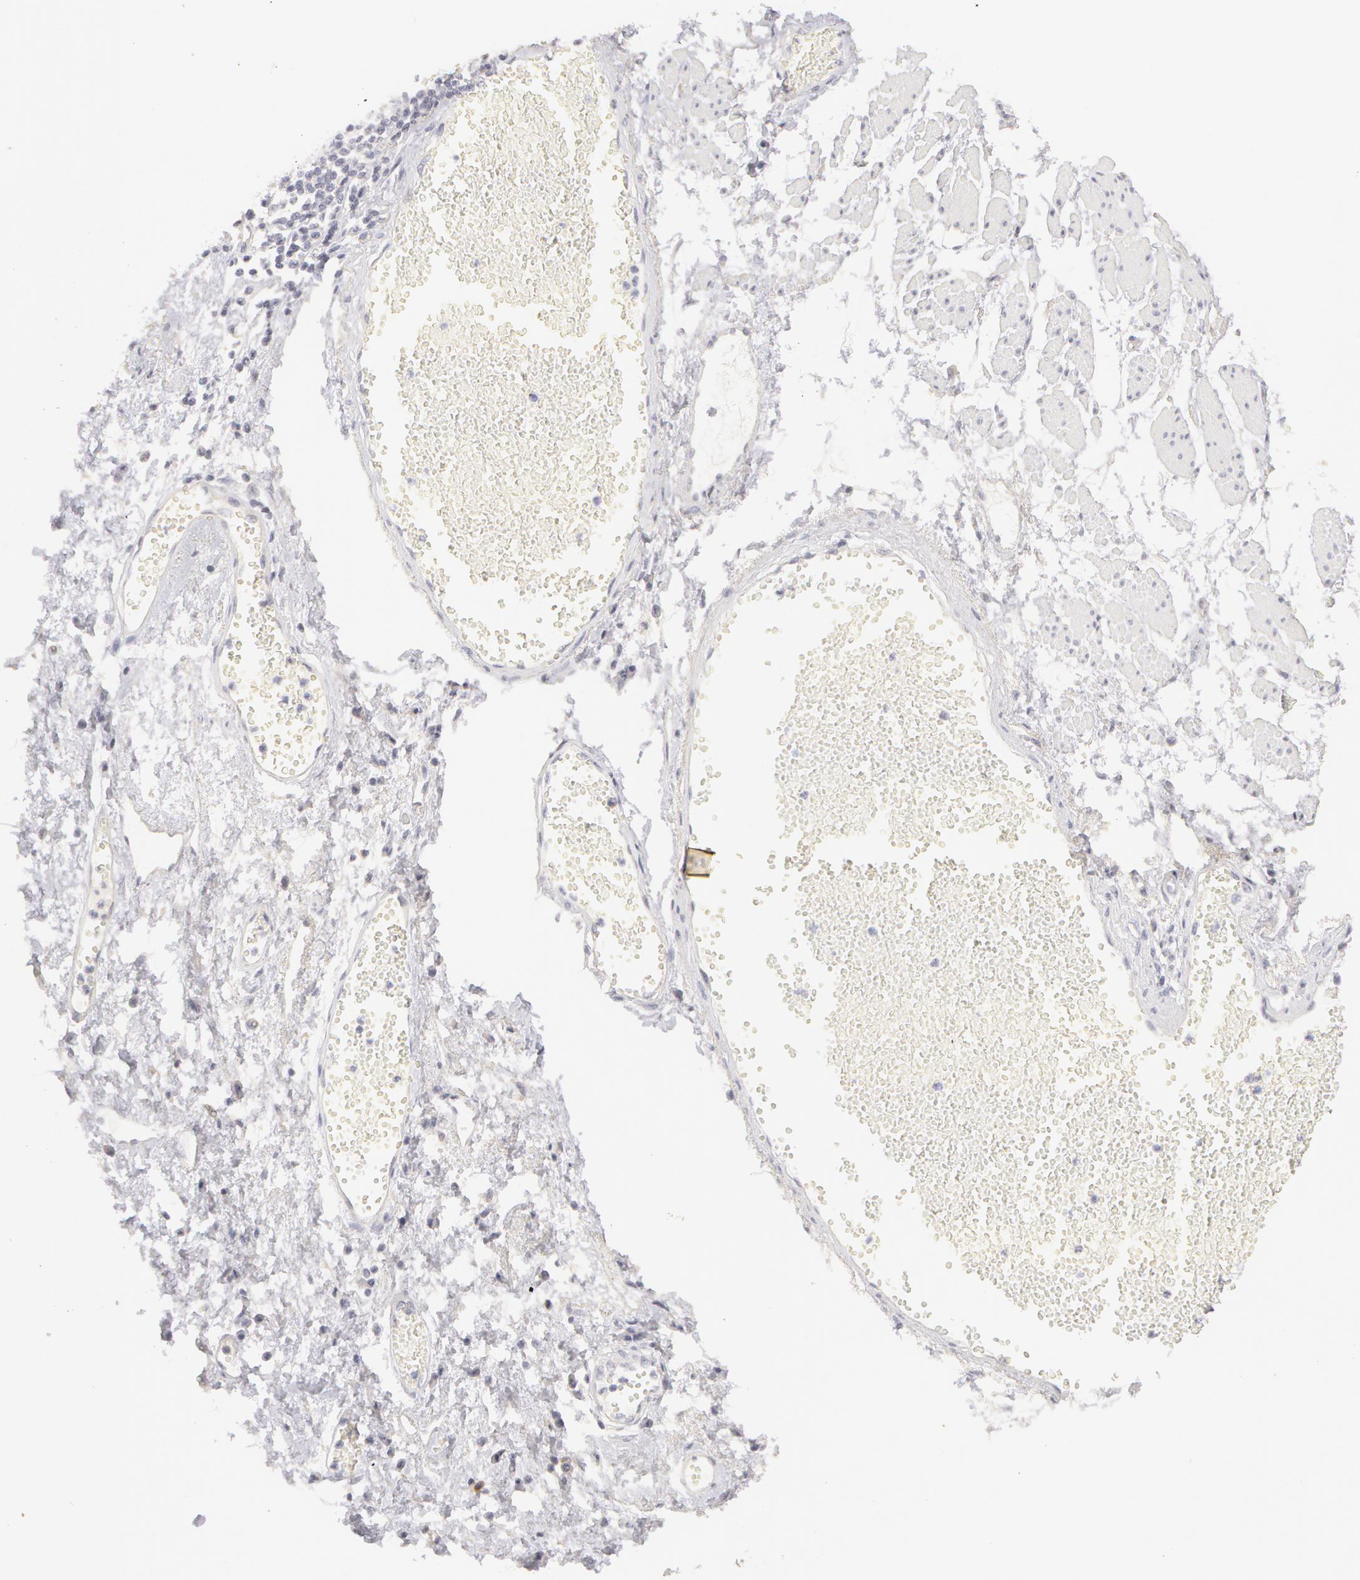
{"staining": {"intensity": "negative", "quantity": "none", "location": "none"}, "tissue": "esophagus", "cell_type": "Squamous epithelial cells", "image_type": "normal", "snomed": [{"axis": "morphology", "description": "Normal tissue, NOS"}, {"axis": "topography", "description": "Esophagus"}], "caption": "DAB (3,3'-diaminobenzidine) immunohistochemical staining of normal esophagus reveals no significant expression in squamous epithelial cells. The staining is performed using DAB (3,3'-diaminobenzidine) brown chromogen with nuclei counter-stained in using hematoxylin.", "gene": "ABCB1", "patient": {"sex": "male", "age": 65}}